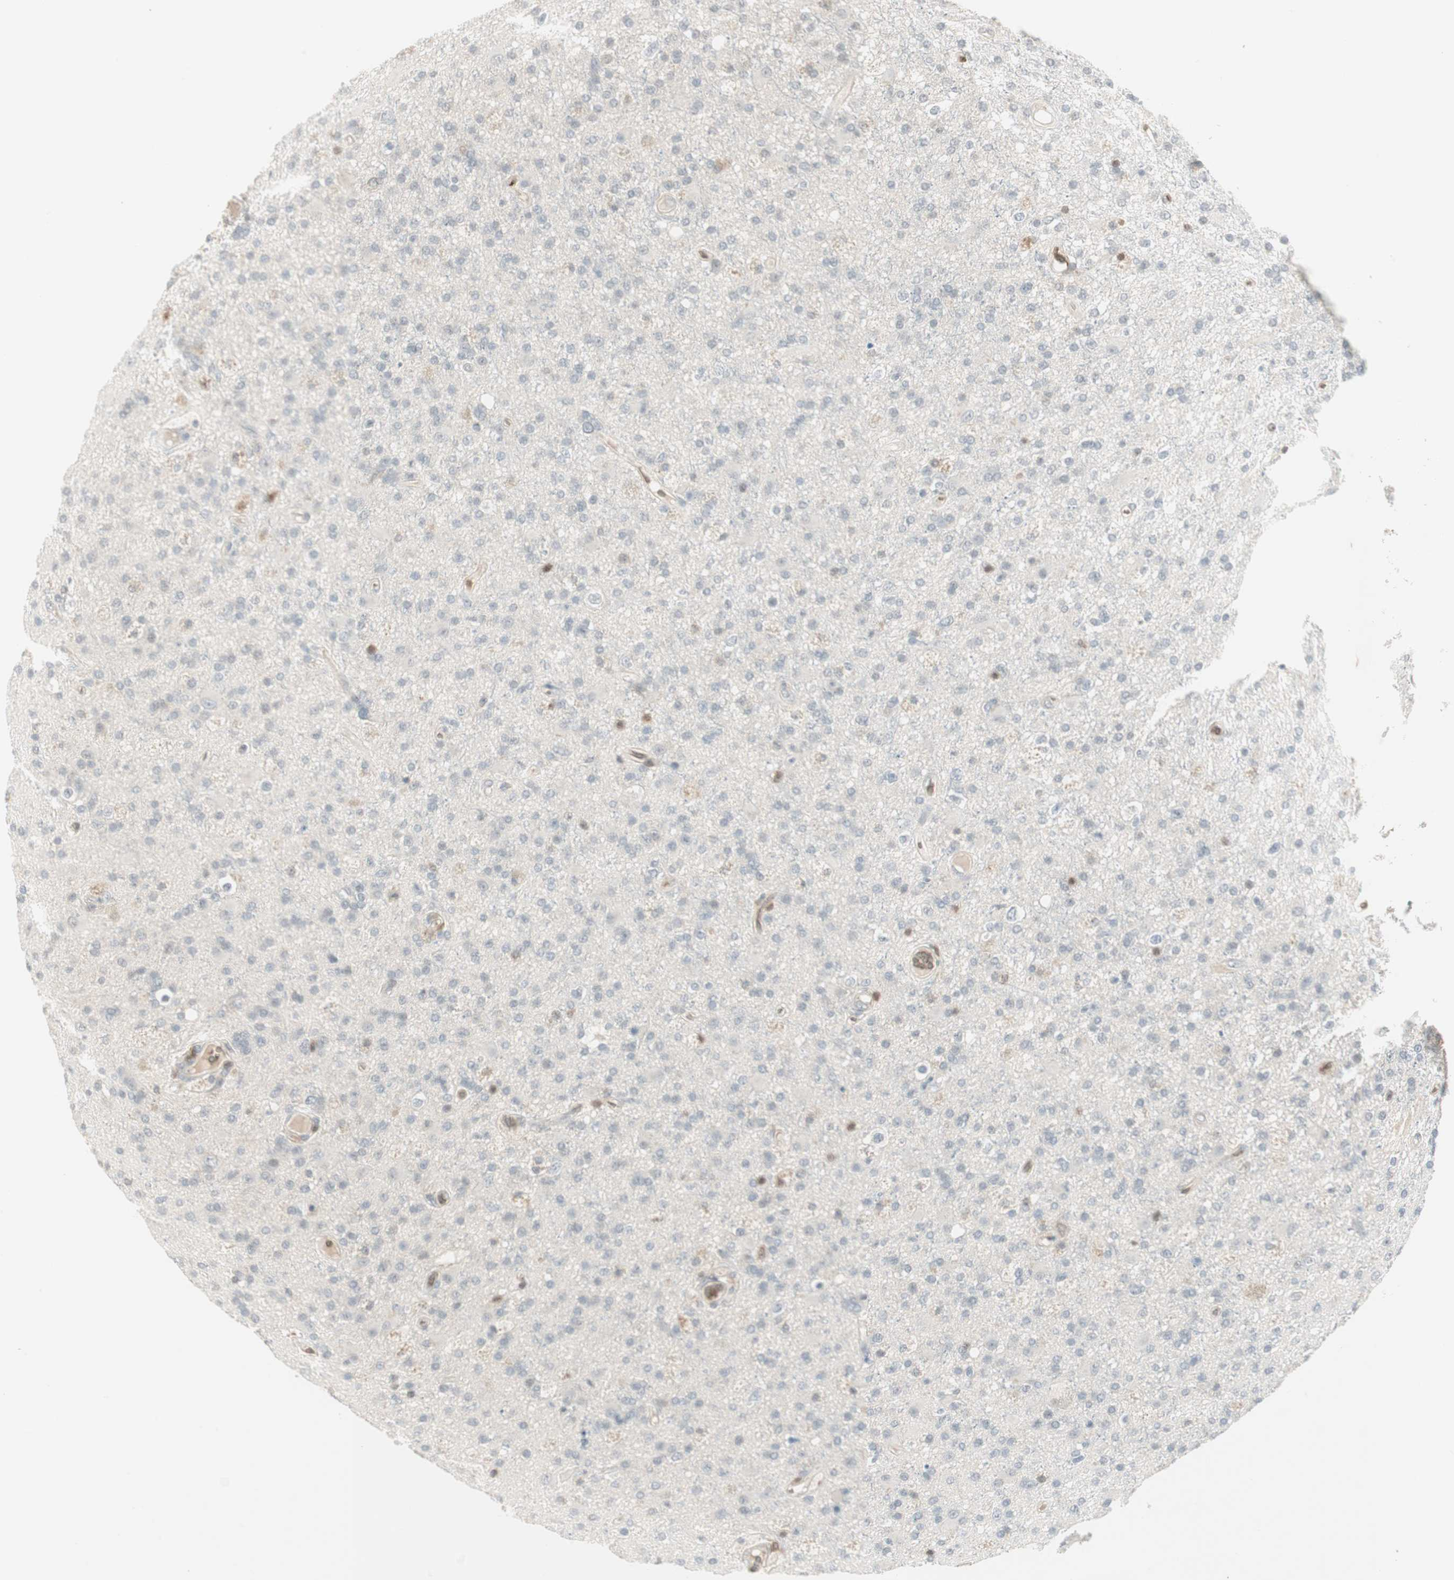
{"staining": {"intensity": "negative", "quantity": "none", "location": "none"}, "tissue": "glioma", "cell_type": "Tumor cells", "image_type": "cancer", "snomed": [{"axis": "morphology", "description": "Glioma, malignant, High grade"}, {"axis": "topography", "description": "Brain"}], "caption": "Immunohistochemistry (IHC) photomicrograph of neoplastic tissue: malignant glioma (high-grade) stained with DAB (3,3'-diaminobenzidine) displays no significant protein staining in tumor cells.", "gene": "MAP4K1", "patient": {"sex": "male", "age": 33}}